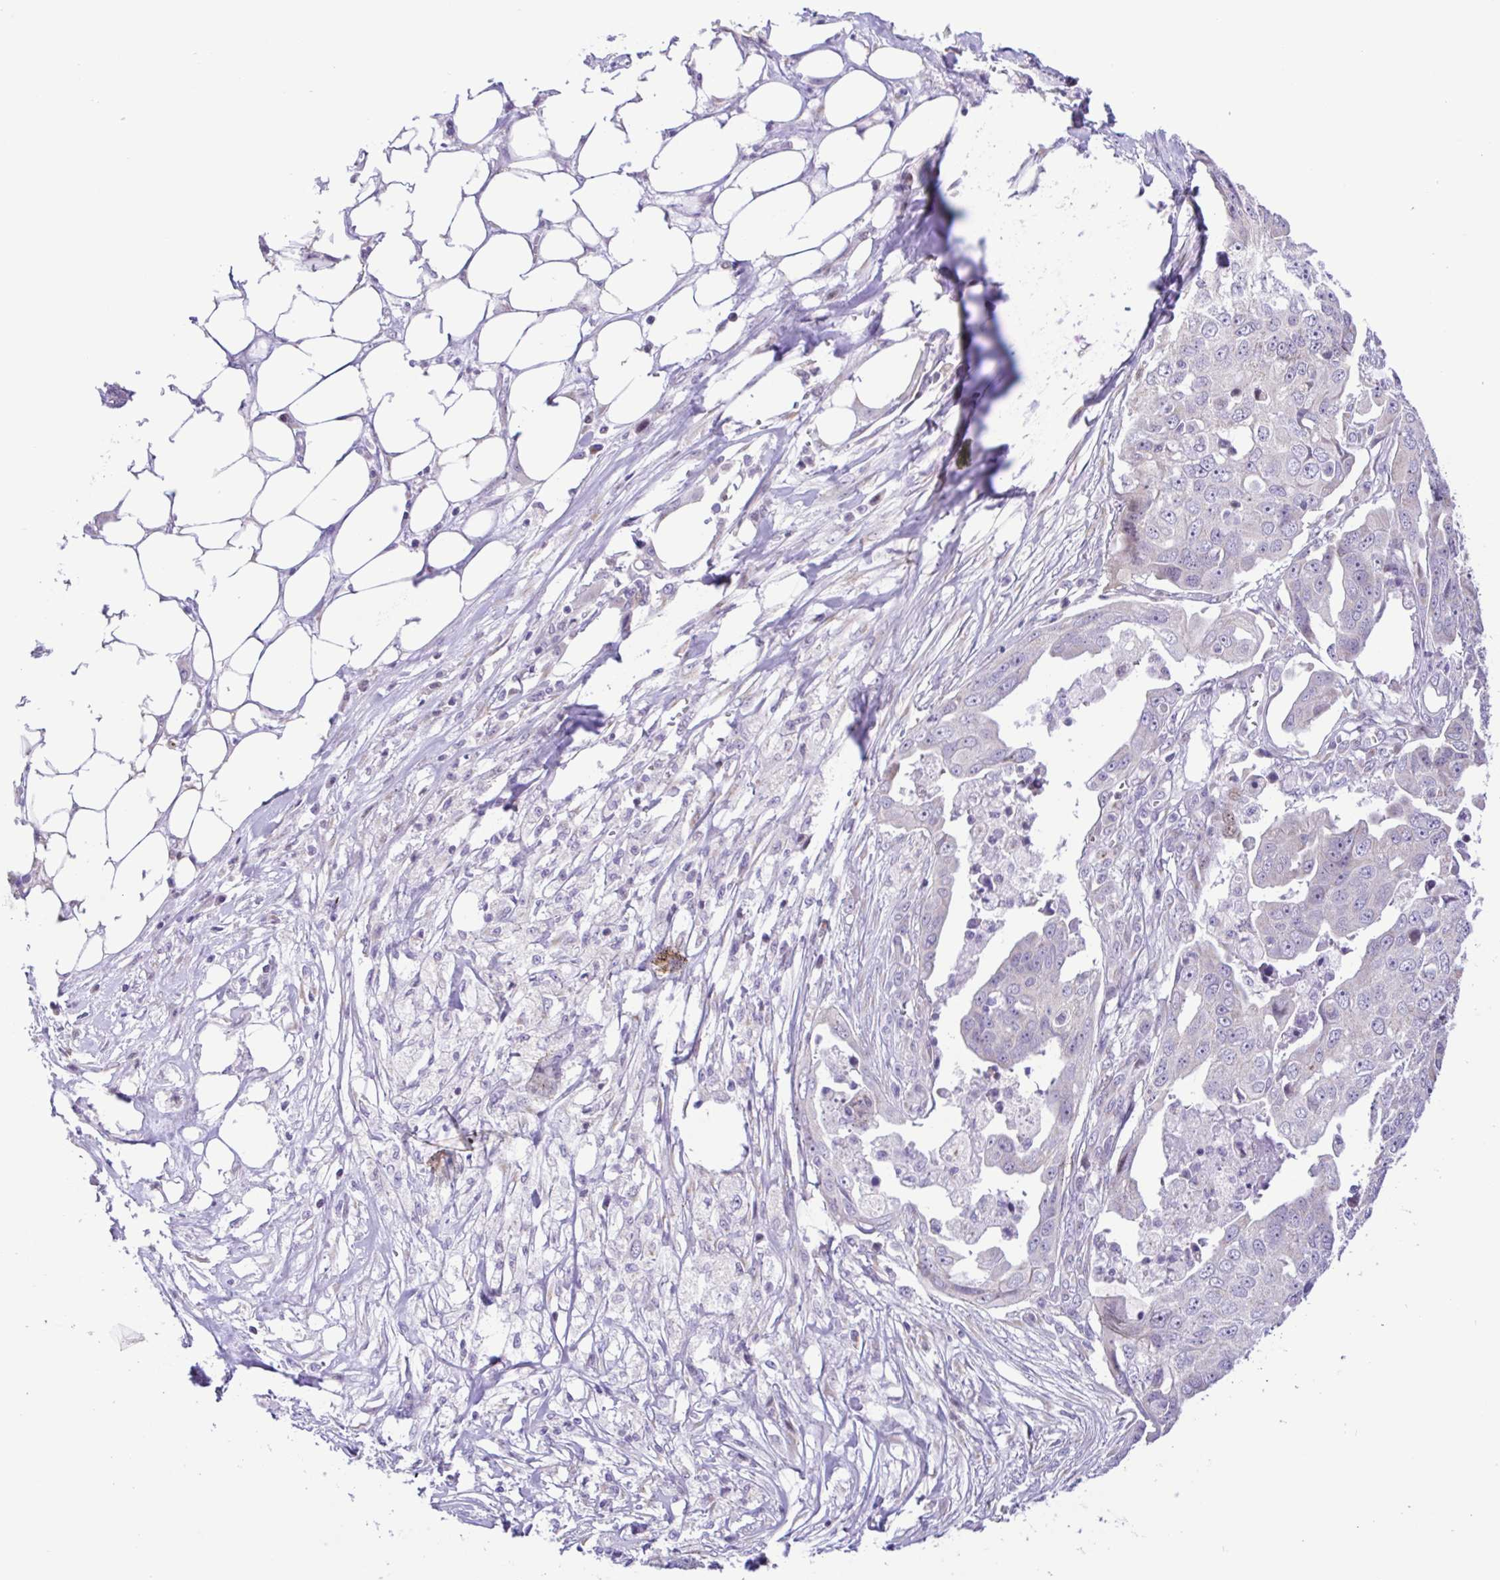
{"staining": {"intensity": "negative", "quantity": "none", "location": "none"}, "tissue": "ovarian cancer", "cell_type": "Tumor cells", "image_type": "cancer", "snomed": [{"axis": "morphology", "description": "Carcinoma, endometroid"}, {"axis": "topography", "description": "Ovary"}], "caption": "Immunohistochemical staining of human ovarian cancer exhibits no significant staining in tumor cells.", "gene": "TGM3", "patient": {"sex": "female", "age": 70}}